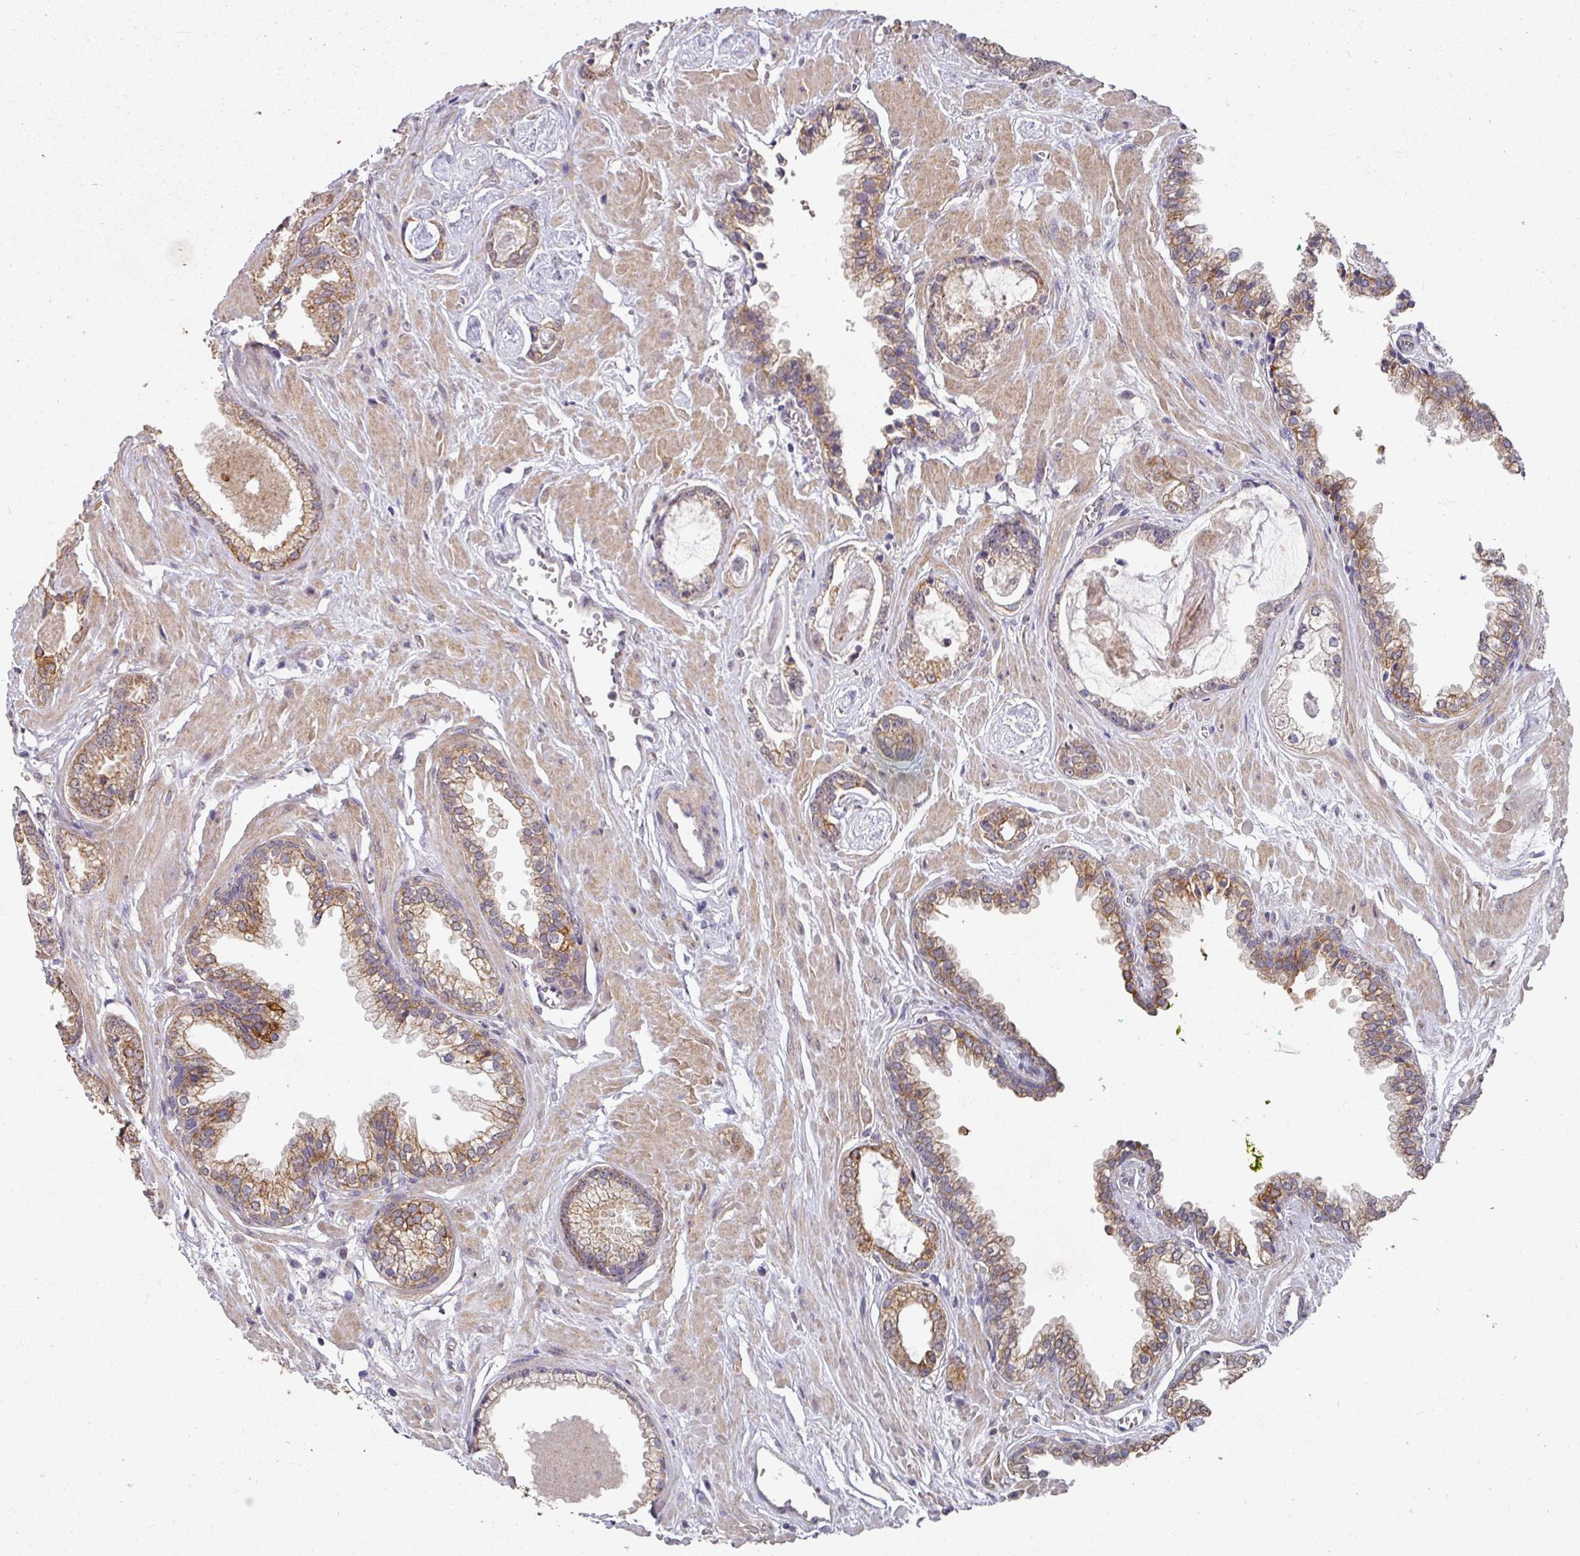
{"staining": {"intensity": "moderate", "quantity": ">75%", "location": "cytoplasmic/membranous"}, "tissue": "prostate cancer", "cell_type": "Tumor cells", "image_type": "cancer", "snomed": [{"axis": "morphology", "description": "Adenocarcinoma, Low grade"}, {"axis": "topography", "description": "Prostate"}], "caption": "Immunohistochemical staining of prostate cancer (adenocarcinoma (low-grade)) demonstrates medium levels of moderate cytoplasmic/membranous protein expression in approximately >75% of tumor cells.", "gene": "EXTL3", "patient": {"sex": "male", "age": 60}}